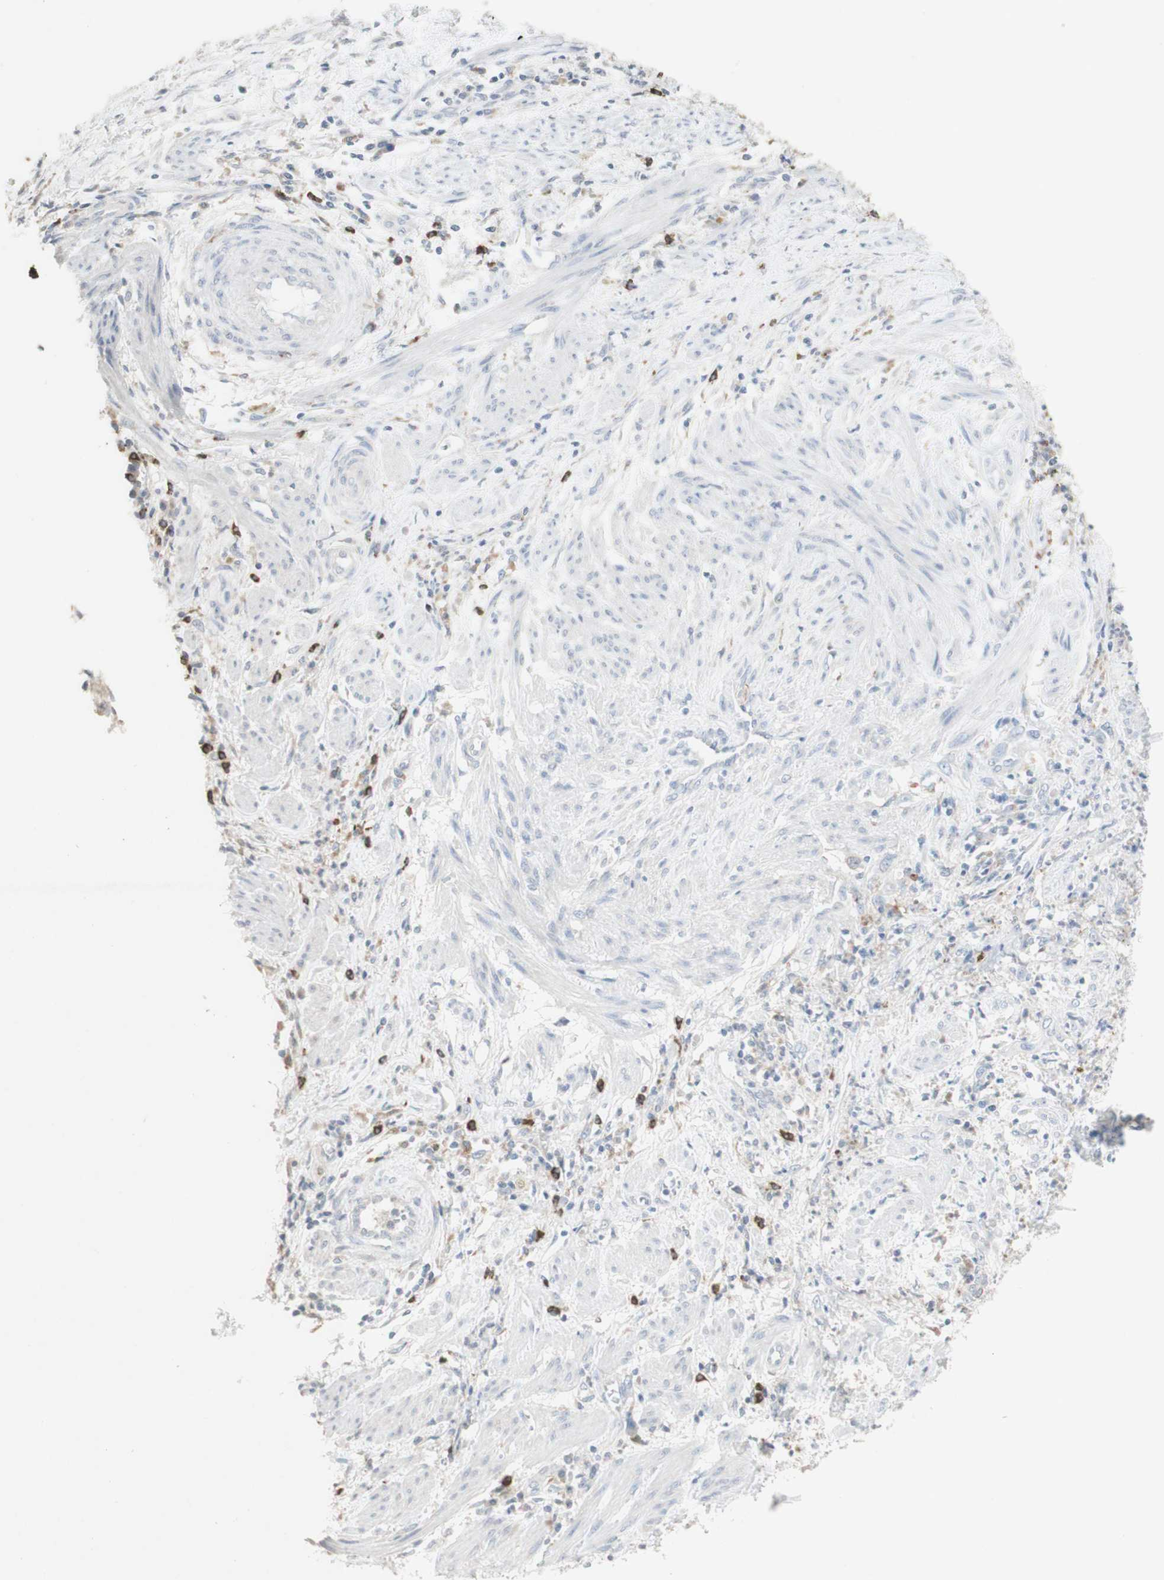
{"staining": {"intensity": "negative", "quantity": "none", "location": "none"}, "tissue": "endometrial cancer", "cell_type": "Tumor cells", "image_type": "cancer", "snomed": [{"axis": "morphology", "description": "Necrosis, NOS"}, {"axis": "morphology", "description": "Adenocarcinoma, NOS"}, {"axis": "topography", "description": "Endometrium"}], "caption": "Endometrial cancer was stained to show a protein in brown. There is no significant staining in tumor cells. (DAB immunohistochemistry (IHC), high magnification).", "gene": "ATP6V1B1", "patient": {"sex": "female", "age": 79}}